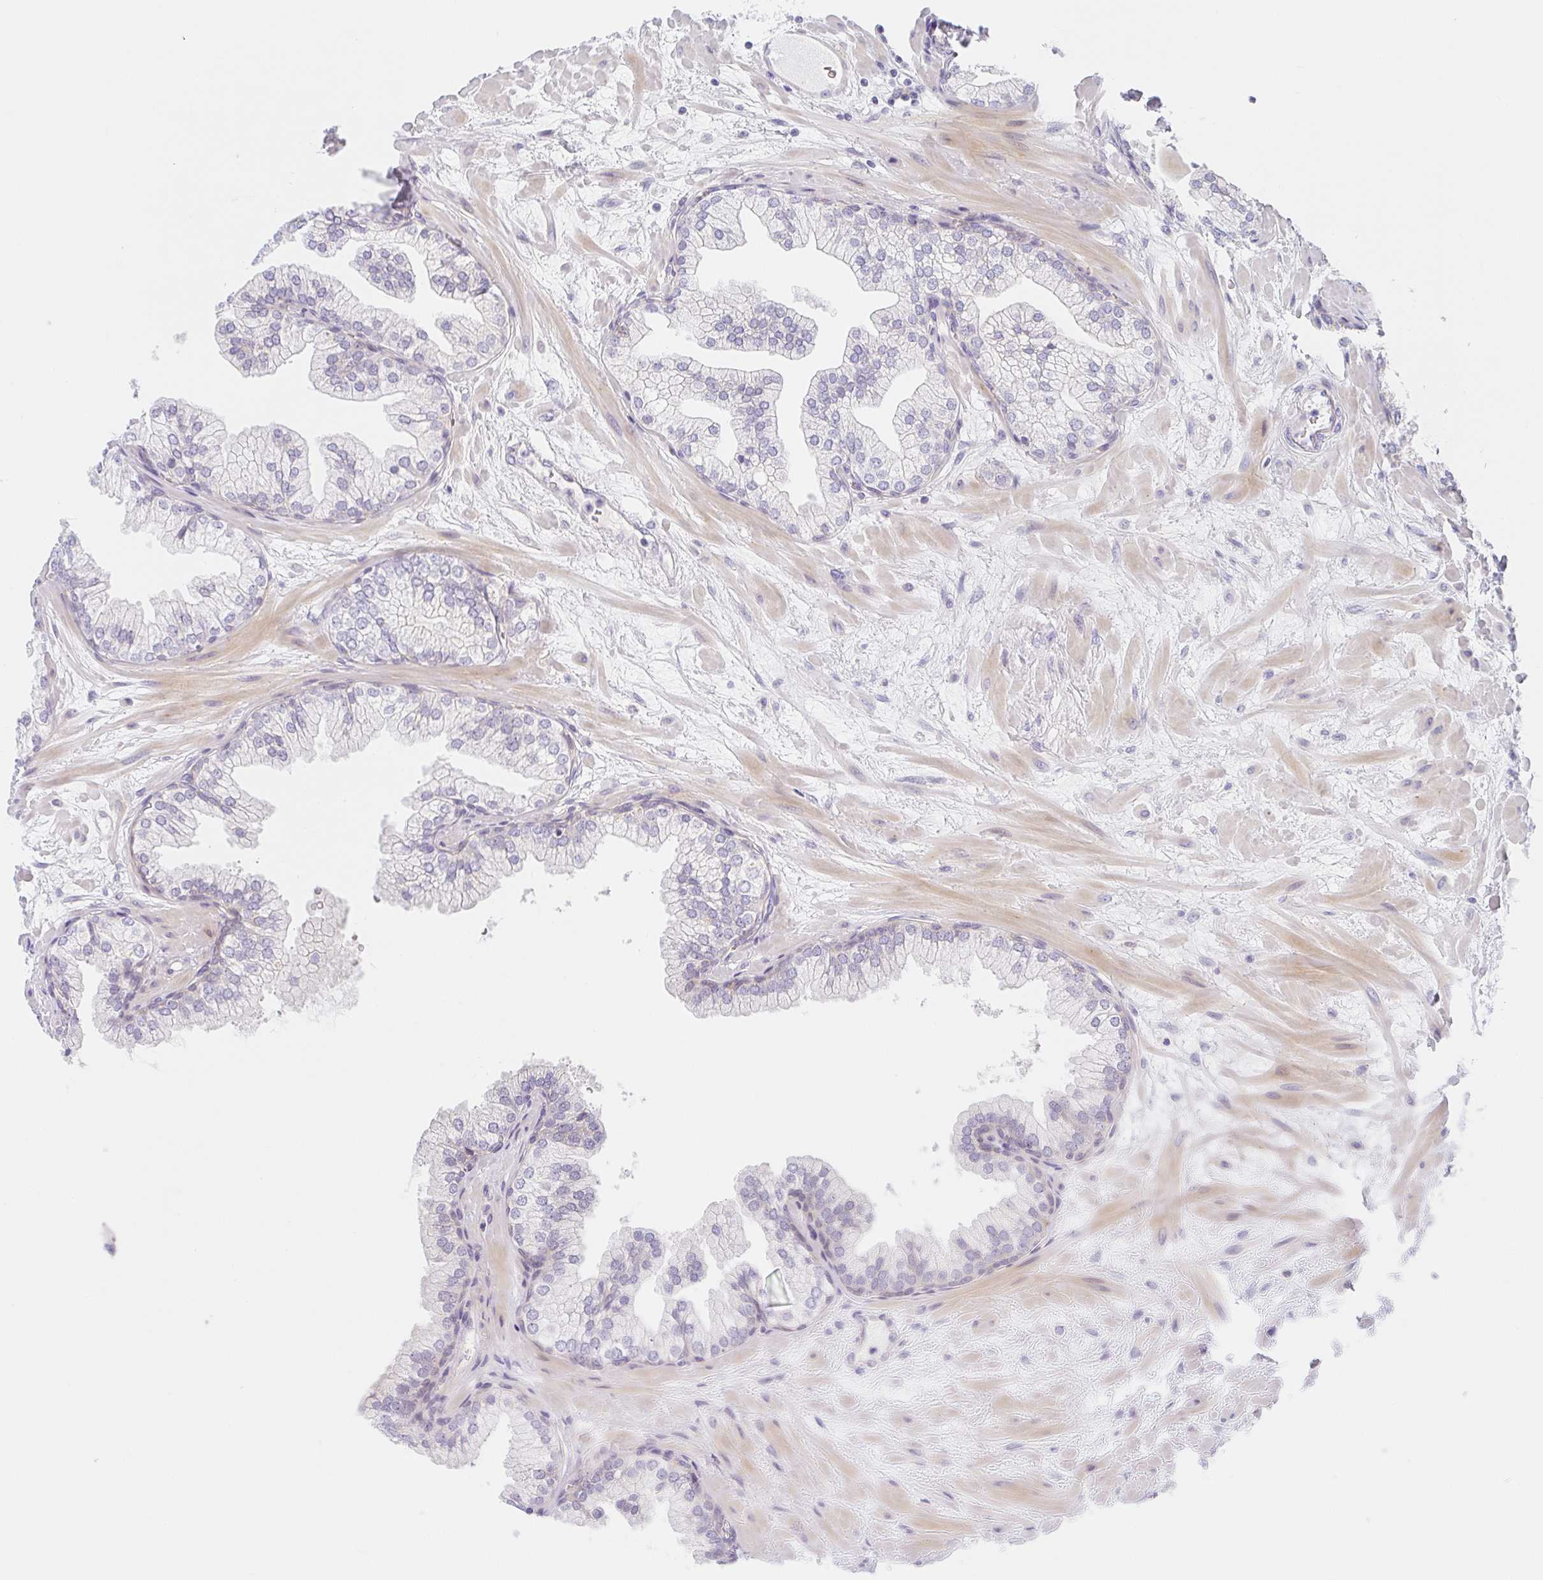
{"staining": {"intensity": "negative", "quantity": "none", "location": "none"}, "tissue": "prostate", "cell_type": "Glandular cells", "image_type": "normal", "snomed": [{"axis": "morphology", "description": "Normal tissue, NOS"}, {"axis": "topography", "description": "Prostate"}, {"axis": "topography", "description": "Peripheral nerve tissue"}], "caption": "This is an immunohistochemistry micrograph of benign prostate. There is no staining in glandular cells.", "gene": "TMEM86A", "patient": {"sex": "male", "age": 61}}